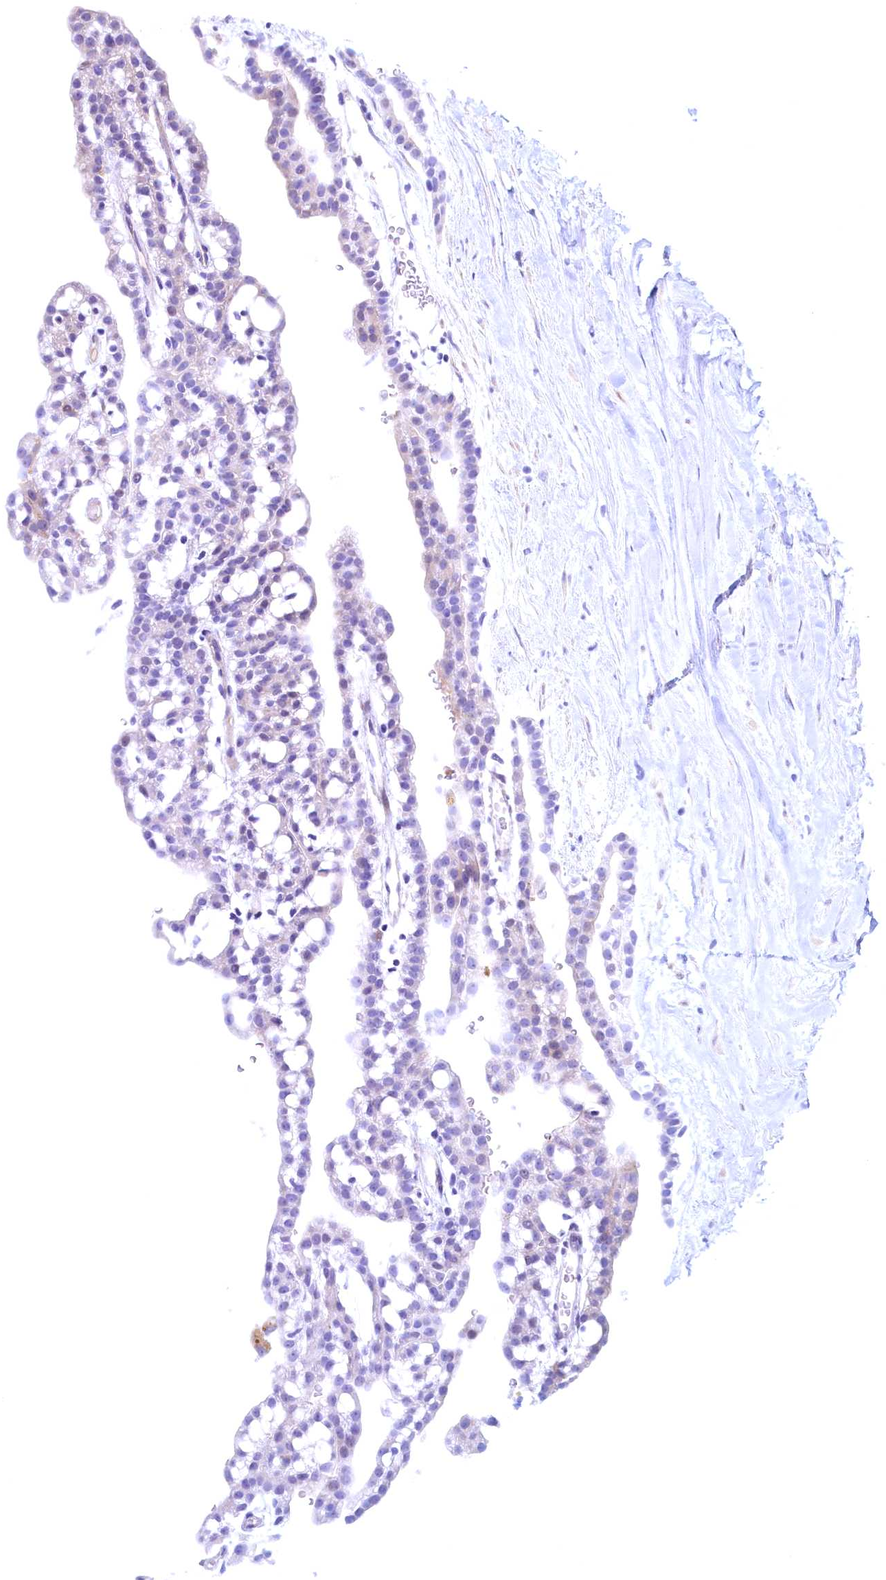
{"staining": {"intensity": "negative", "quantity": "none", "location": "none"}, "tissue": "renal cancer", "cell_type": "Tumor cells", "image_type": "cancer", "snomed": [{"axis": "morphology", "description": "Adenocarcinoma, NOS"}, {"axis": "topography", "description": "Kidney"}], "caption": "Tumor cells are negative for brown protein staining in renal adenocarcinoma. (Brightfield microscopy of DAB immunohistochemistry (IHC) at high magnification).", "gene": "MAP1LC3A", "patient": {"sex": "male", "age": 63}}